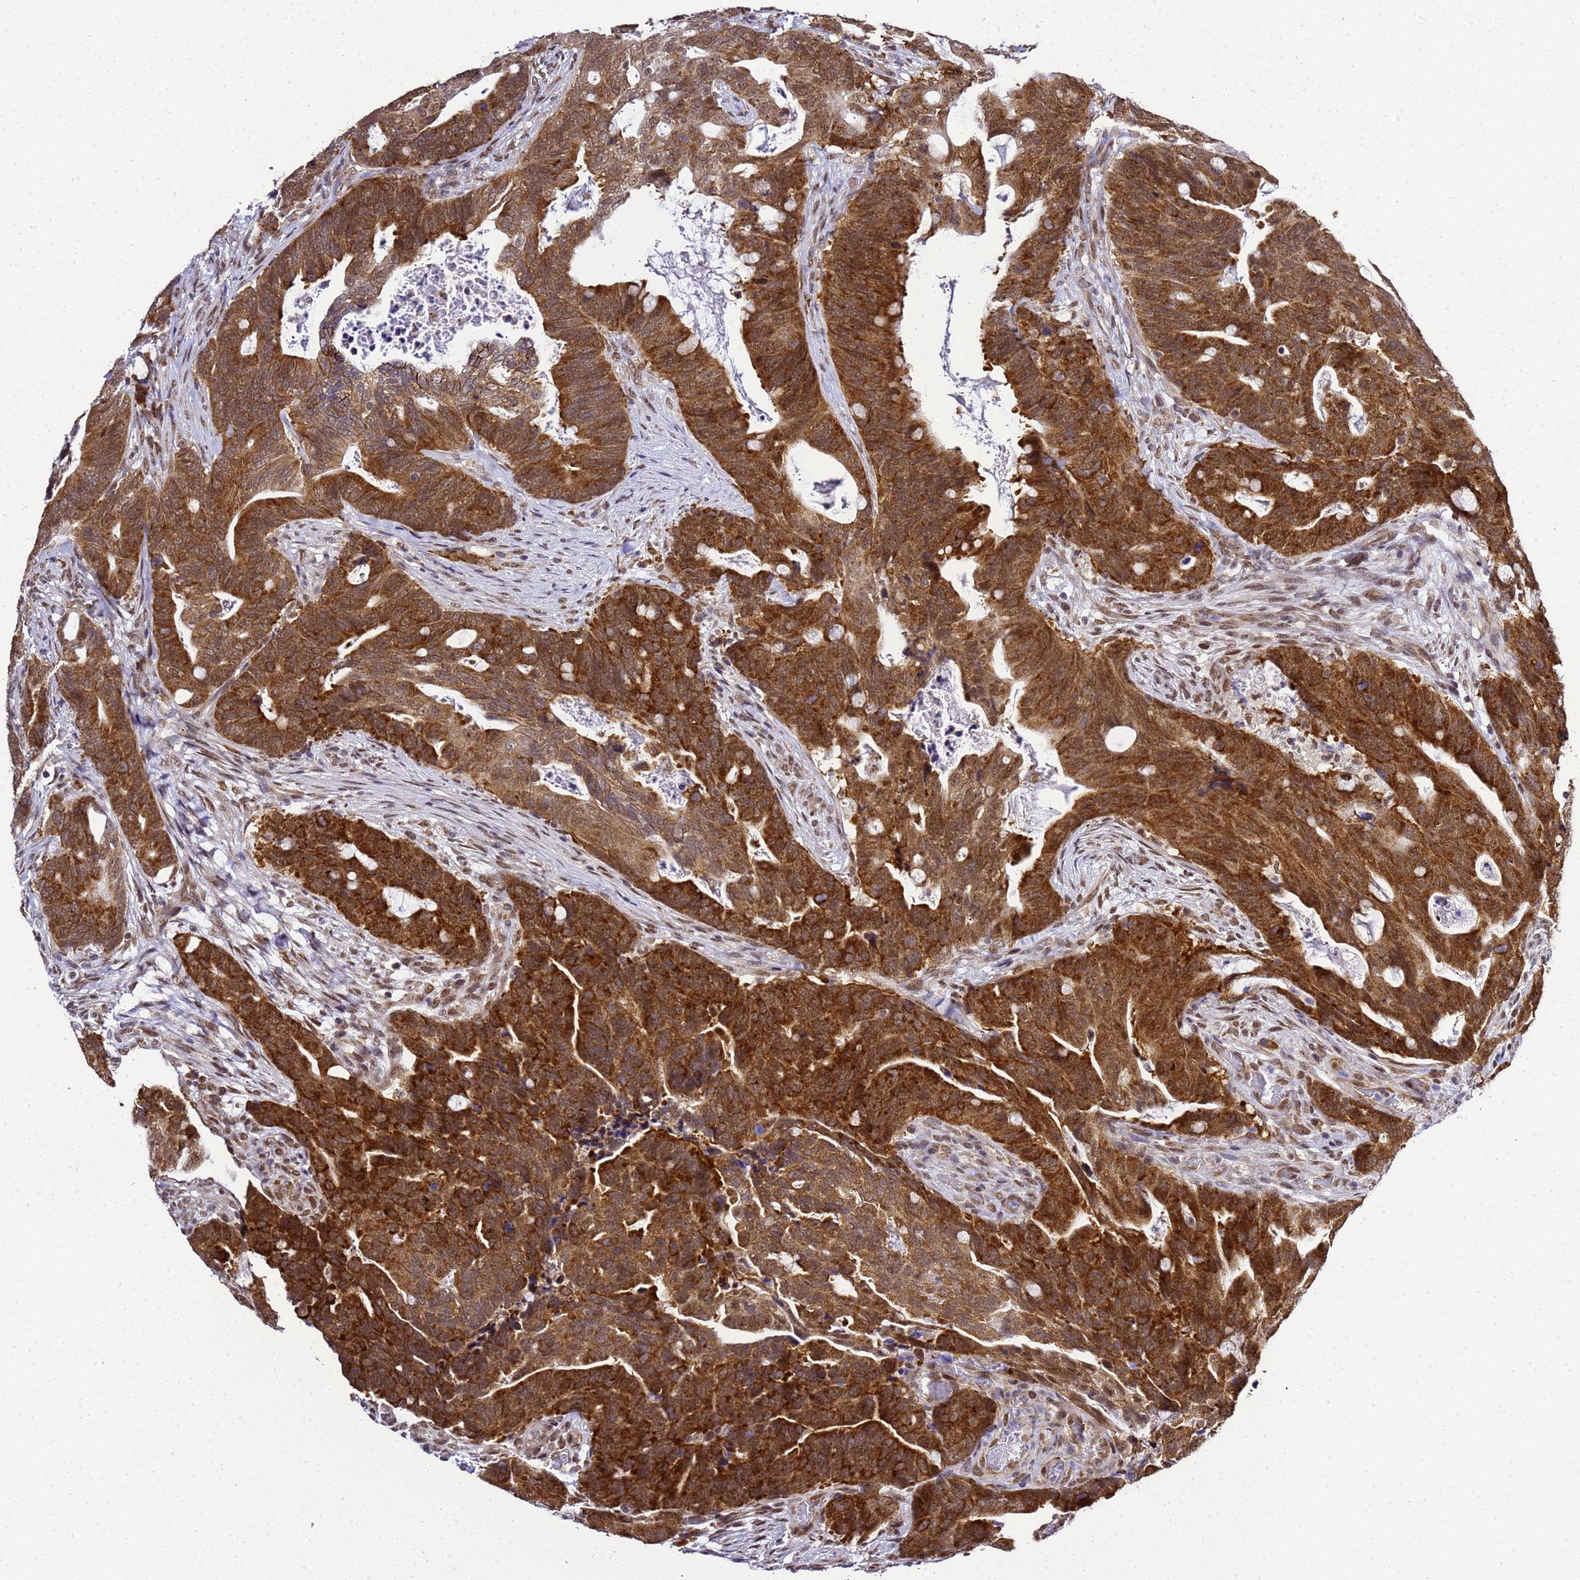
{"staining": {"intensity": "strong", "quantity": ">75%", "location": "cytoplasmic/membranous"}, "tissue": "colorectal cancer", "cell_type": "Tumor cells", "image_type": "cancer", "snomed": [{"axis": "morphology", "description": "Adenocarcinoma, NOS"}, {"axis": "topography", "description": "Colon"}], "caption": "A high-resolution histopathology image shows immunohistochemistry (IHC) staining of colorectal adenocarcinoma, which exhibits strong cytoplasmic/membranous expression in approximately >75% of tumor cells. Ihc stains the protein in brown and the nuclei are stained blue.", "gene": "SMN1", "patient": {"sex": "female", "age": 82}}